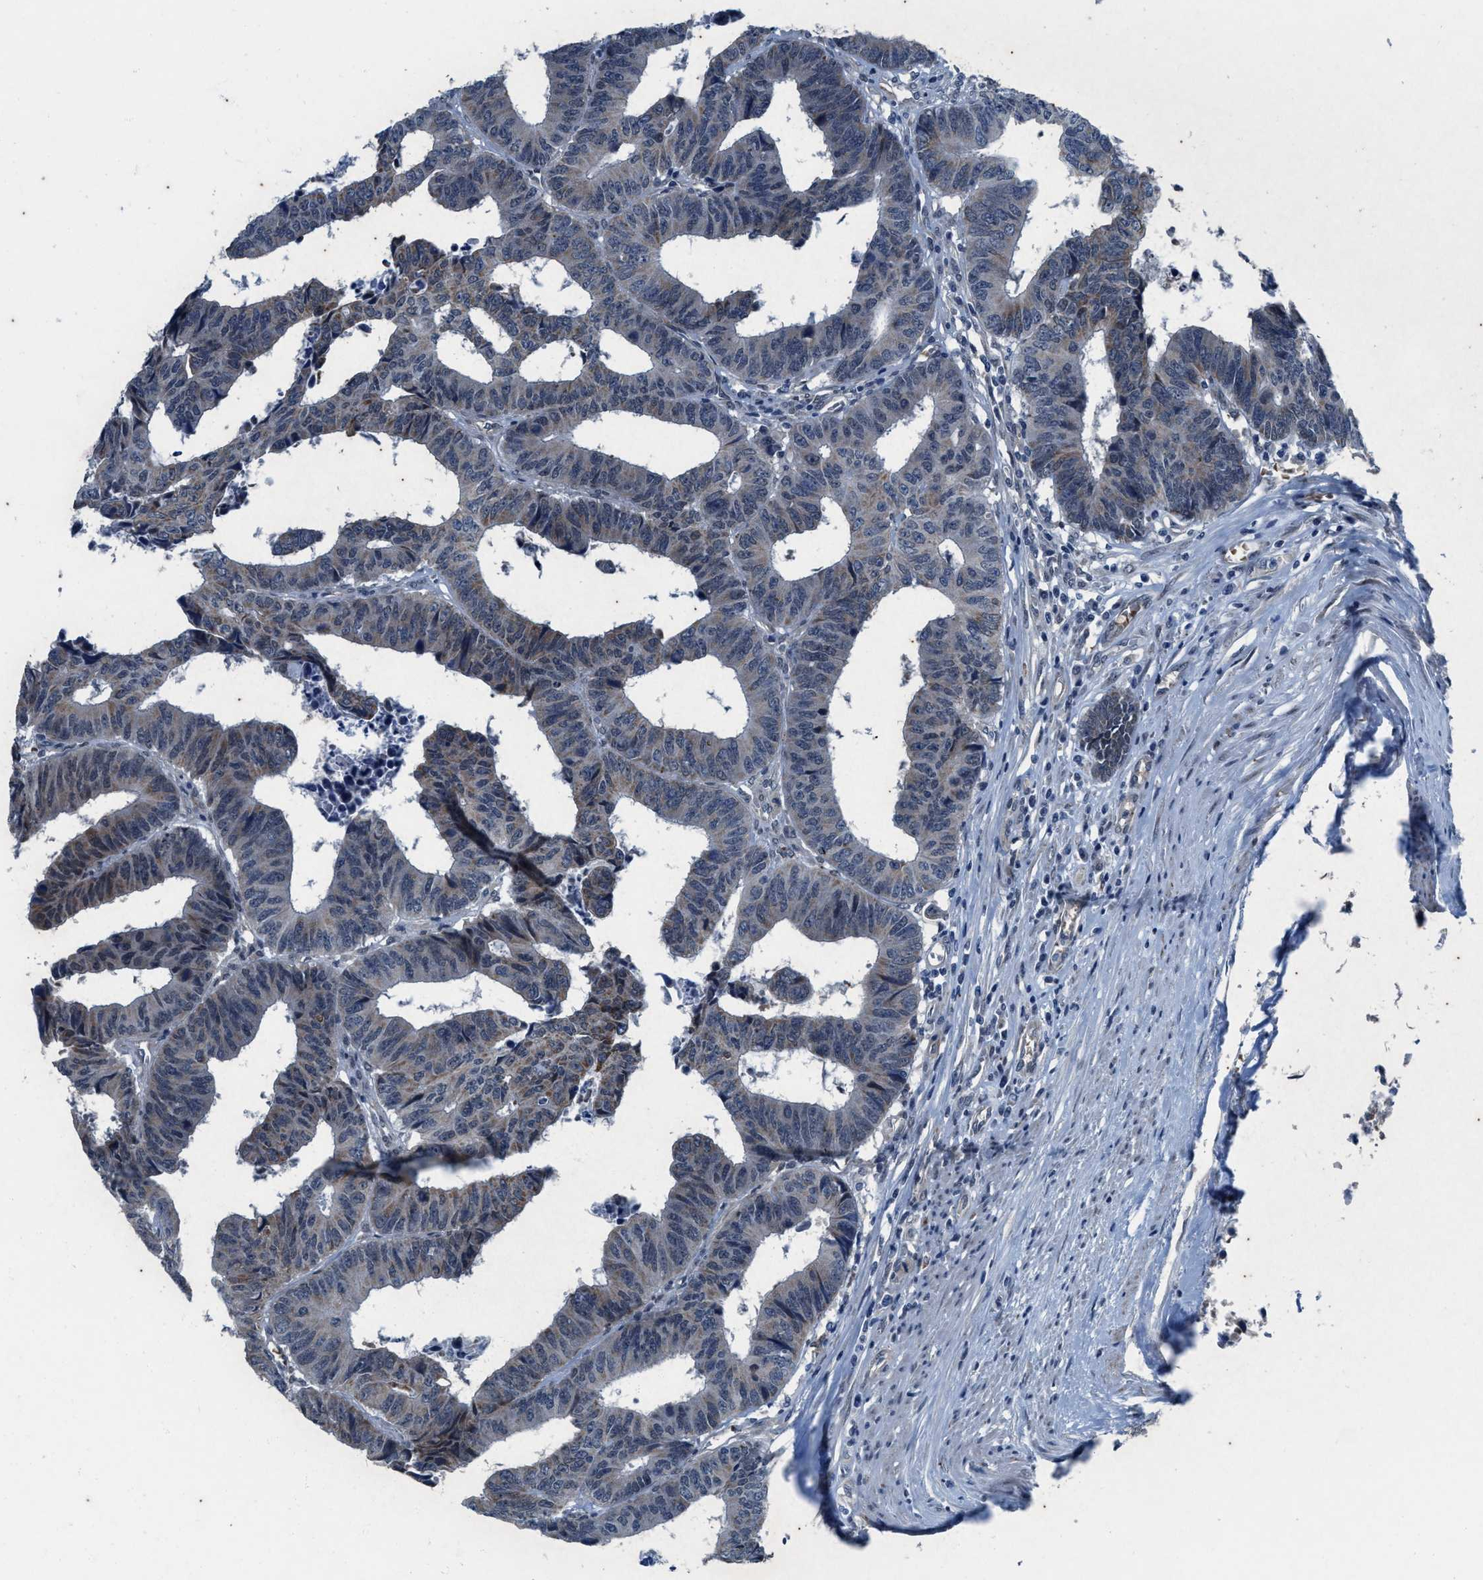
{"staining": {"intensity": "weak", "quantity": "<25%", "location": "cytoplasmic/membranous"}, "tissue": "colorectal cancer", "cell_type": "Tumor cells", "image_type": "cancer", "snomed": [{"axis": "morphology", "description": "Adenocarcinoma, NOS"}, {"axis": "topography", "description": "Rectum"}], "caption": "IHC histopathology image of colorectal cancer stained for a protein (brown), which exhibits no positivity in tumor cells.", "gene": "KIF24", "patient": {"sex": "male", "age": 84}}